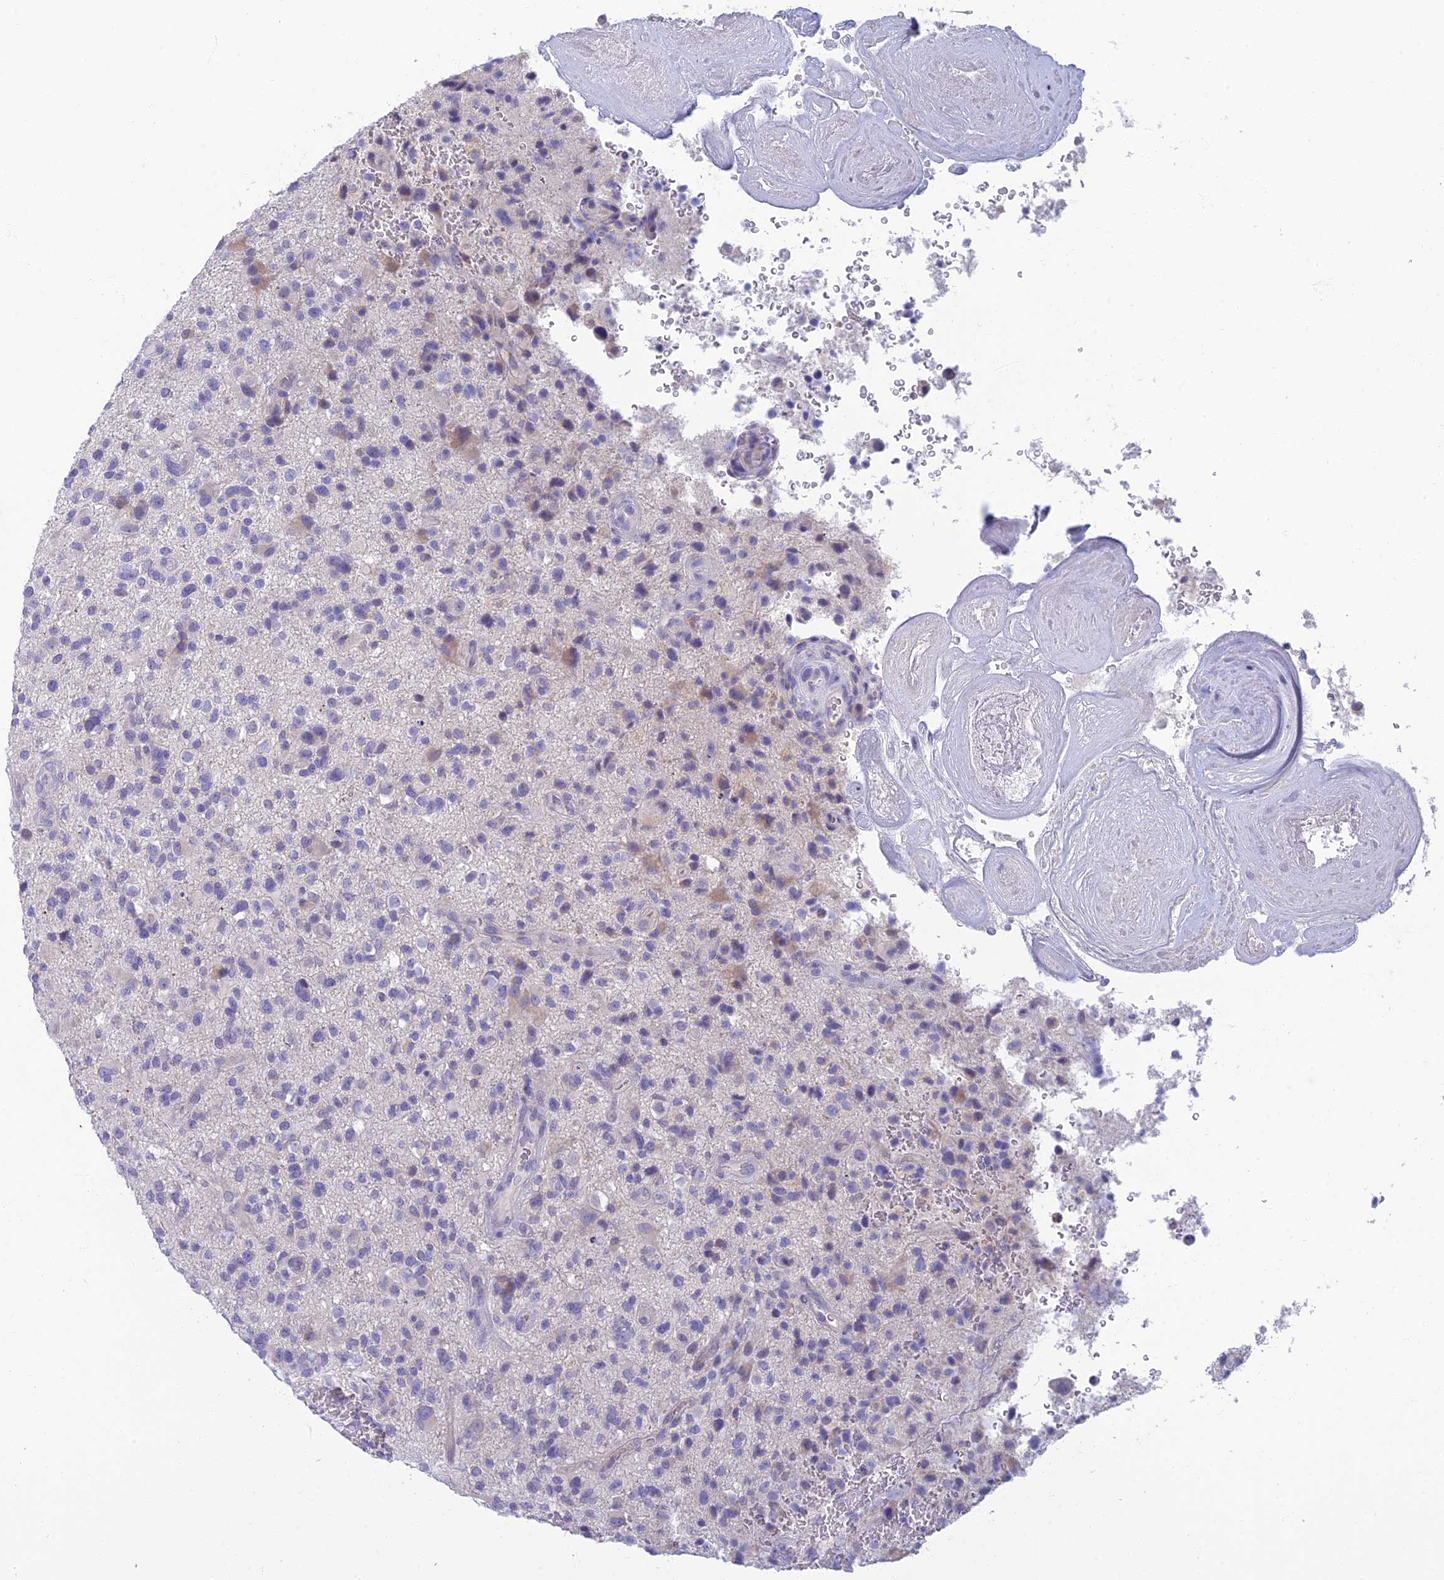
{"staining": {"intensity": "negative", "quantity": "none", "location": "none"}, "tissue": "glioma", "cell_type": "Tumor cells", "image_type": "cancer", "snomed": [{"axis": "morphology", "description": "Glioma, malignant, High grade"}, {"axis": "topography", "description": "Brain"}], "caption": "Tumor cells show no significant protein staining in glioma.", "gene": "SLC25A41", "patient": {"sex": "male", "age": 47}}